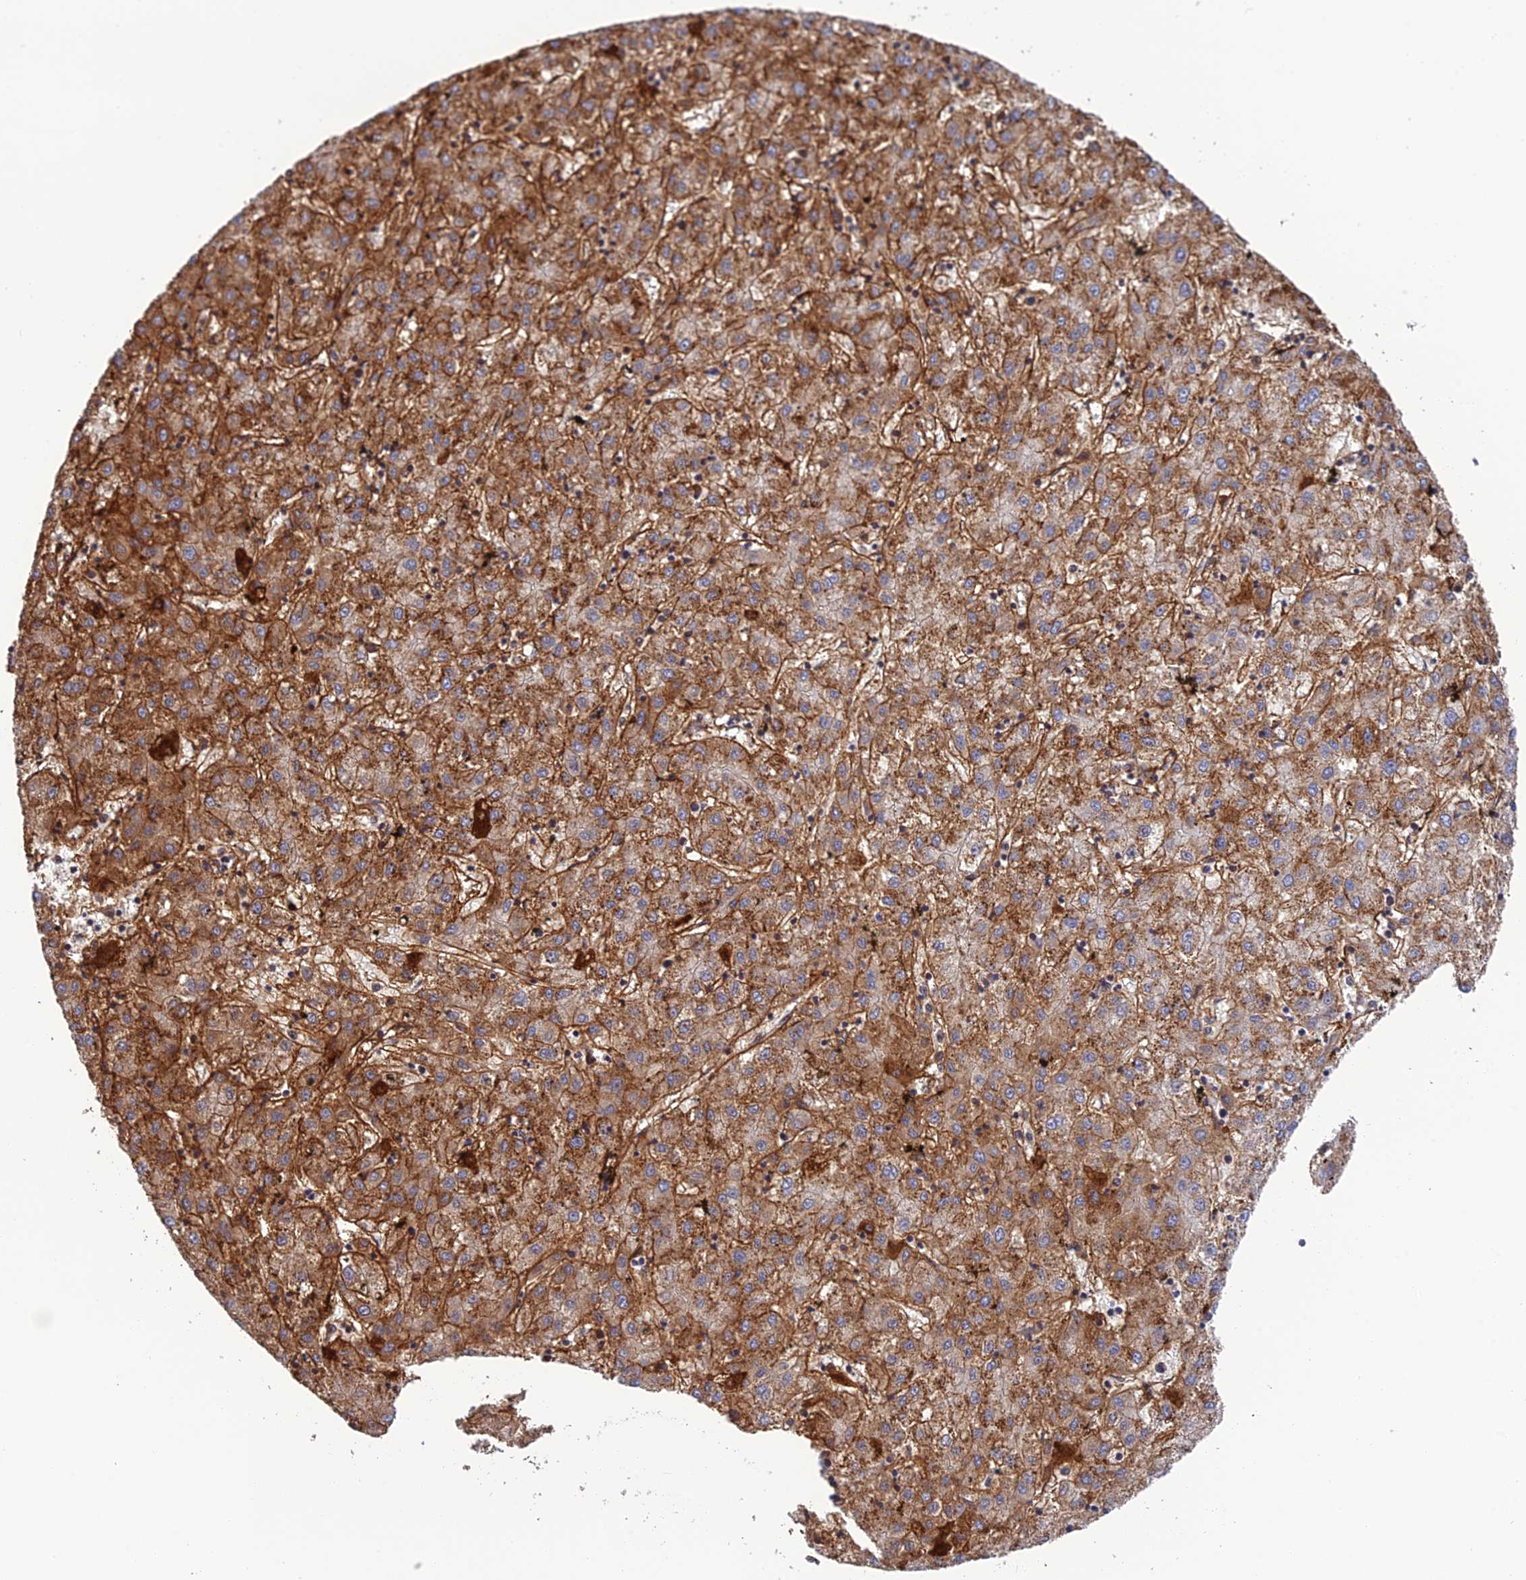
{"staining": {"intensity": "moderate", "quantity": ">75%", "location": "cytoplasmic/membranous"}, "tissue": "liver cancer", "cell_type": "Tumor cells", "image_type": "cancer", "snomed": [{"axis": "morphology", "description": "Carcinoma, Hepatocellular, NOS"}, {"axis": "topography", "description": "Liver"}], "caption": "A high-resolution photomicrograph shows IHC staining of liver hepatocellular carcinoma, which shows moderate cytoplasmic/membranous staining in about >75% of tumor cells.", "gene": "REXO1", "patient": {"sex": "male", "age": 72}}